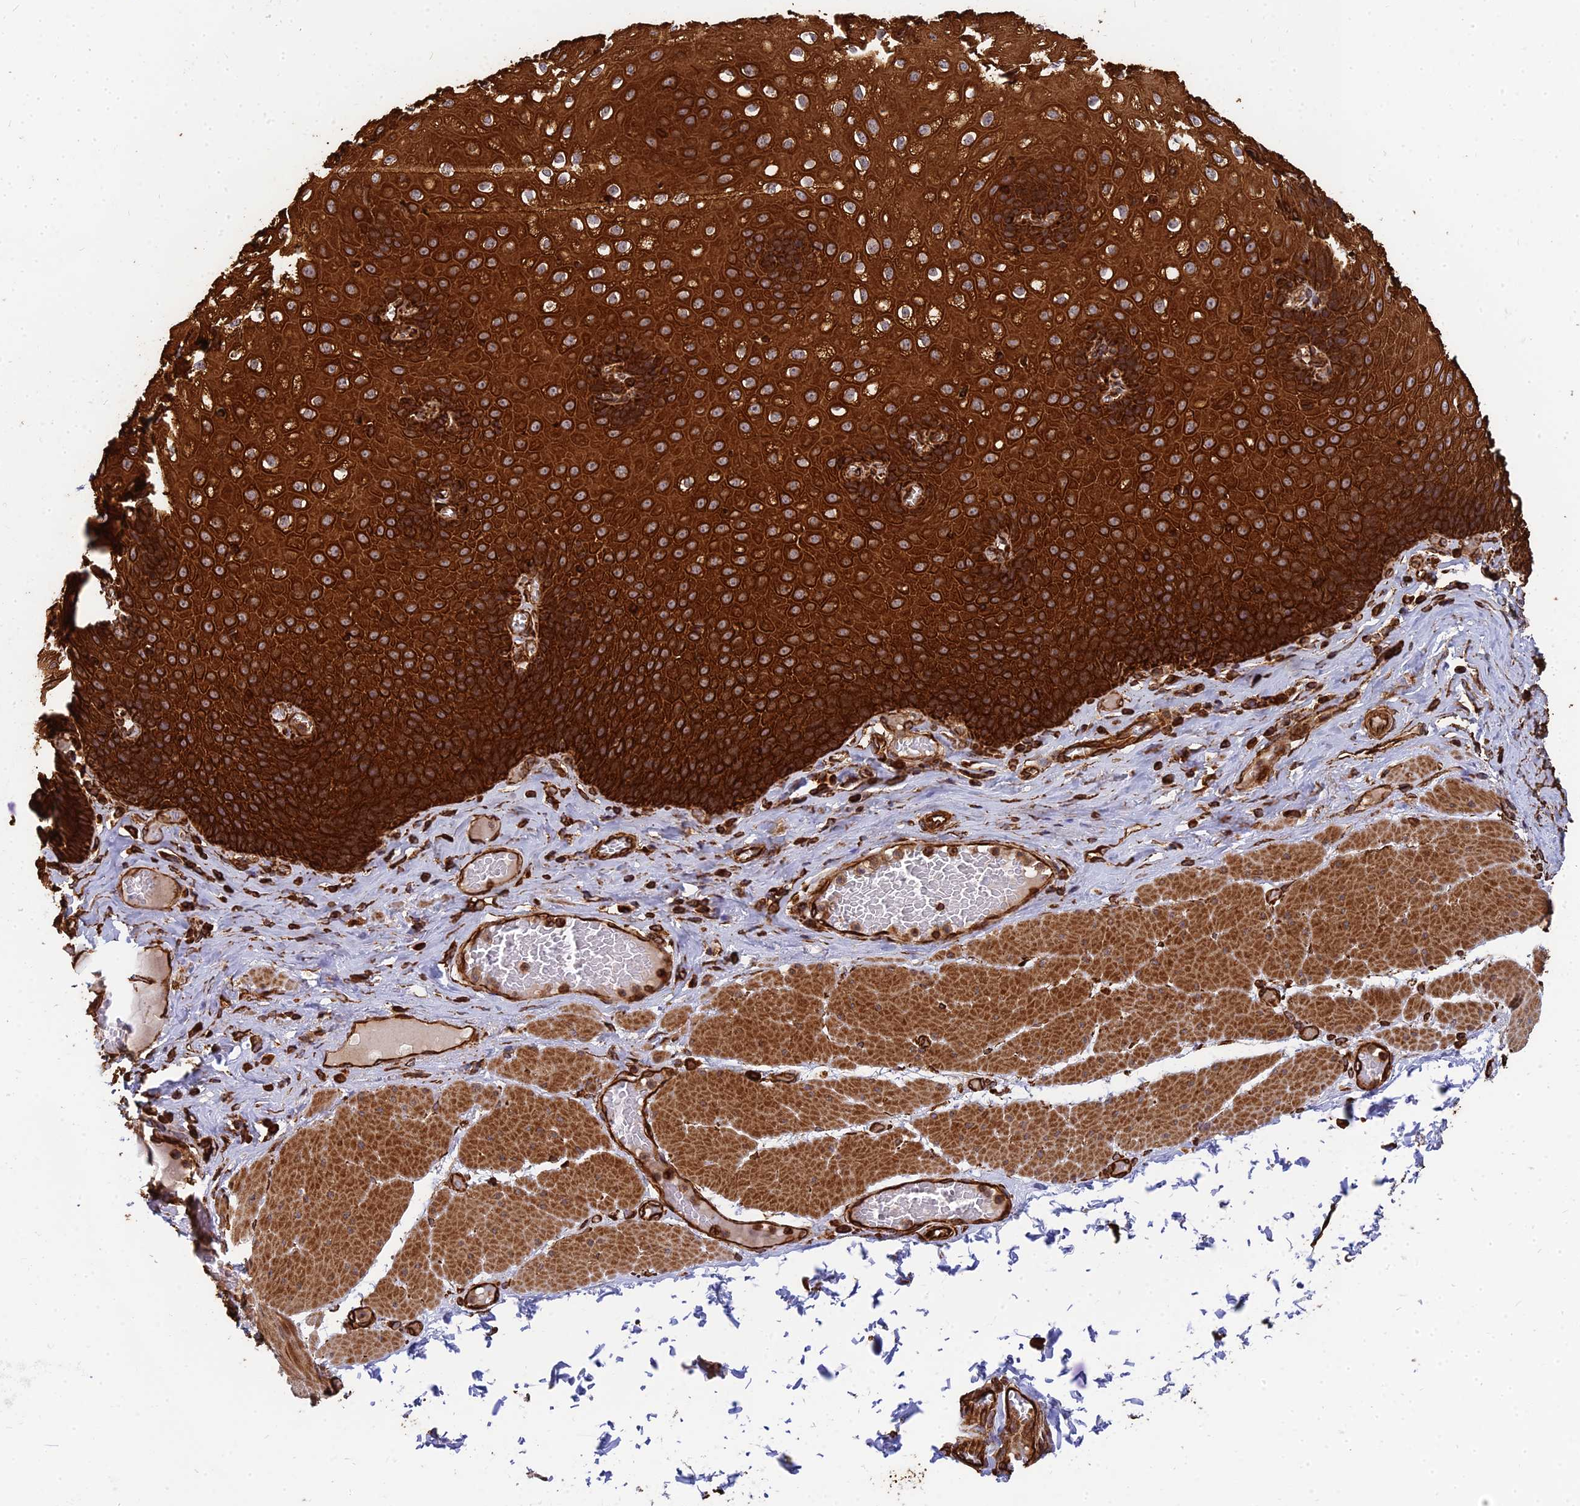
{"staining": {"intensity": "strong", "quantity": ">75%", "location": "cytoplasmic/membranous"}, "tissue": "esophagus", "cell_type": "Squamous epithelial cells", "image_type": "normal", "snomed": [{"axis": "morphology", "description": "Normal tissue, NOS"}, {"axis": "topography", "description": "Esophagus"}], "caption": "Protein analysis of unremarkable esophagus reveals strong cytoplasmic/membranous positivity in about >75% of squamous epithelial cells. (brown staining indicates protein expression, while blue staining denotes nuclei).", "gene": "DSTYK", "patient": {"sex": "male", "age": 60}}